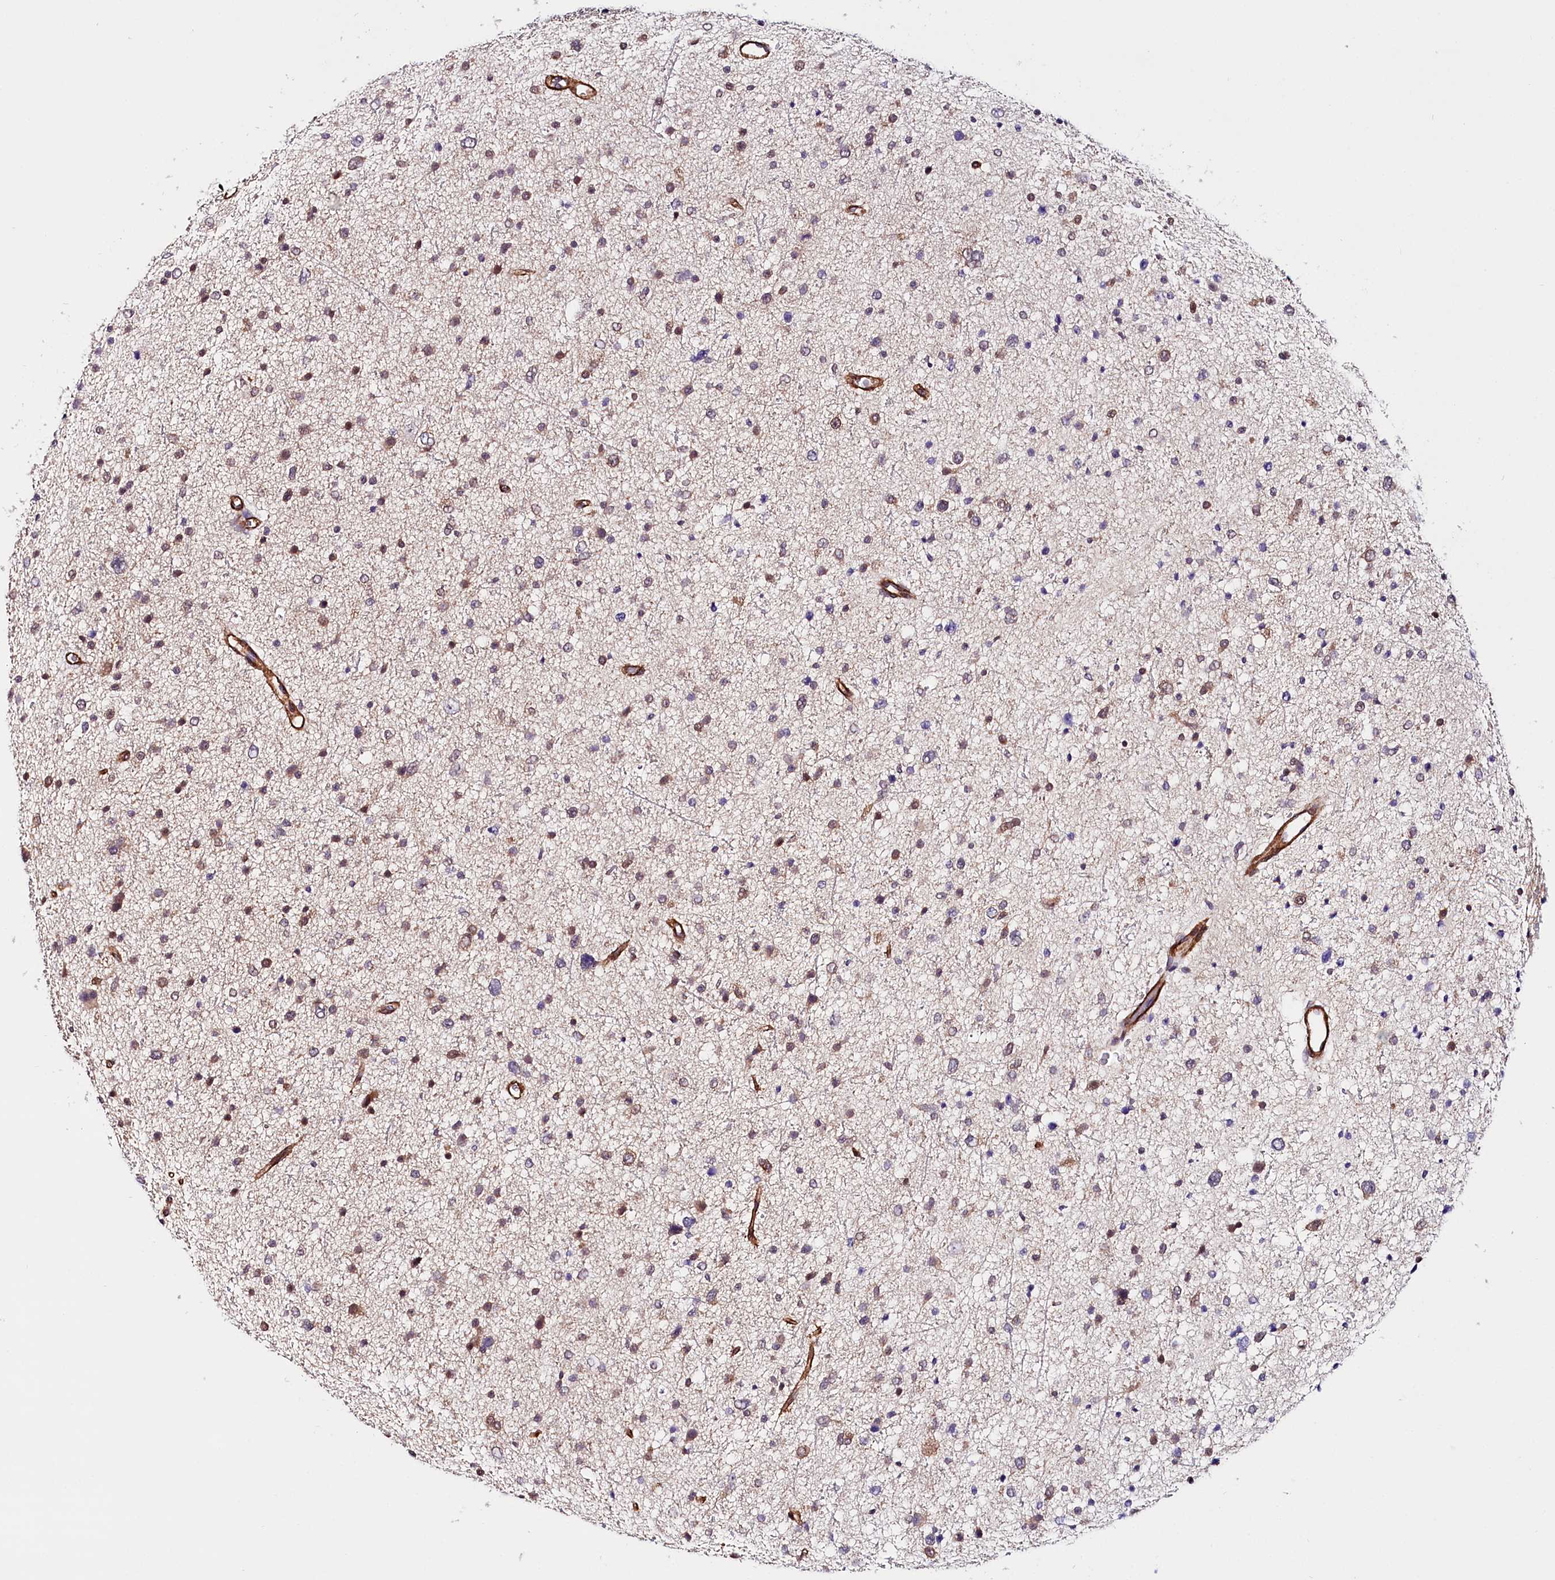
{"staining": {"intensity": "moderate", "quantity": "<25%", "location": "cytoplasmic/membranous"}, "tissue": "glioma", "cell_type": "Tumor cells", "image_type": "cancer", "snomed": [{"axis": "morphology", "description": "Glioma, malignant, Low grade"}, {"axis": "topography", "description": "Brain"}], "caption": "Malignant glioma (low-grade) was stained to show a protein in brown. There is low levels of moderate cytoplasmic/membranous staining in about <25% of tumor cells.", "gene": "PPP2R5B", "patient": {"sex": "female", "age": 37}}